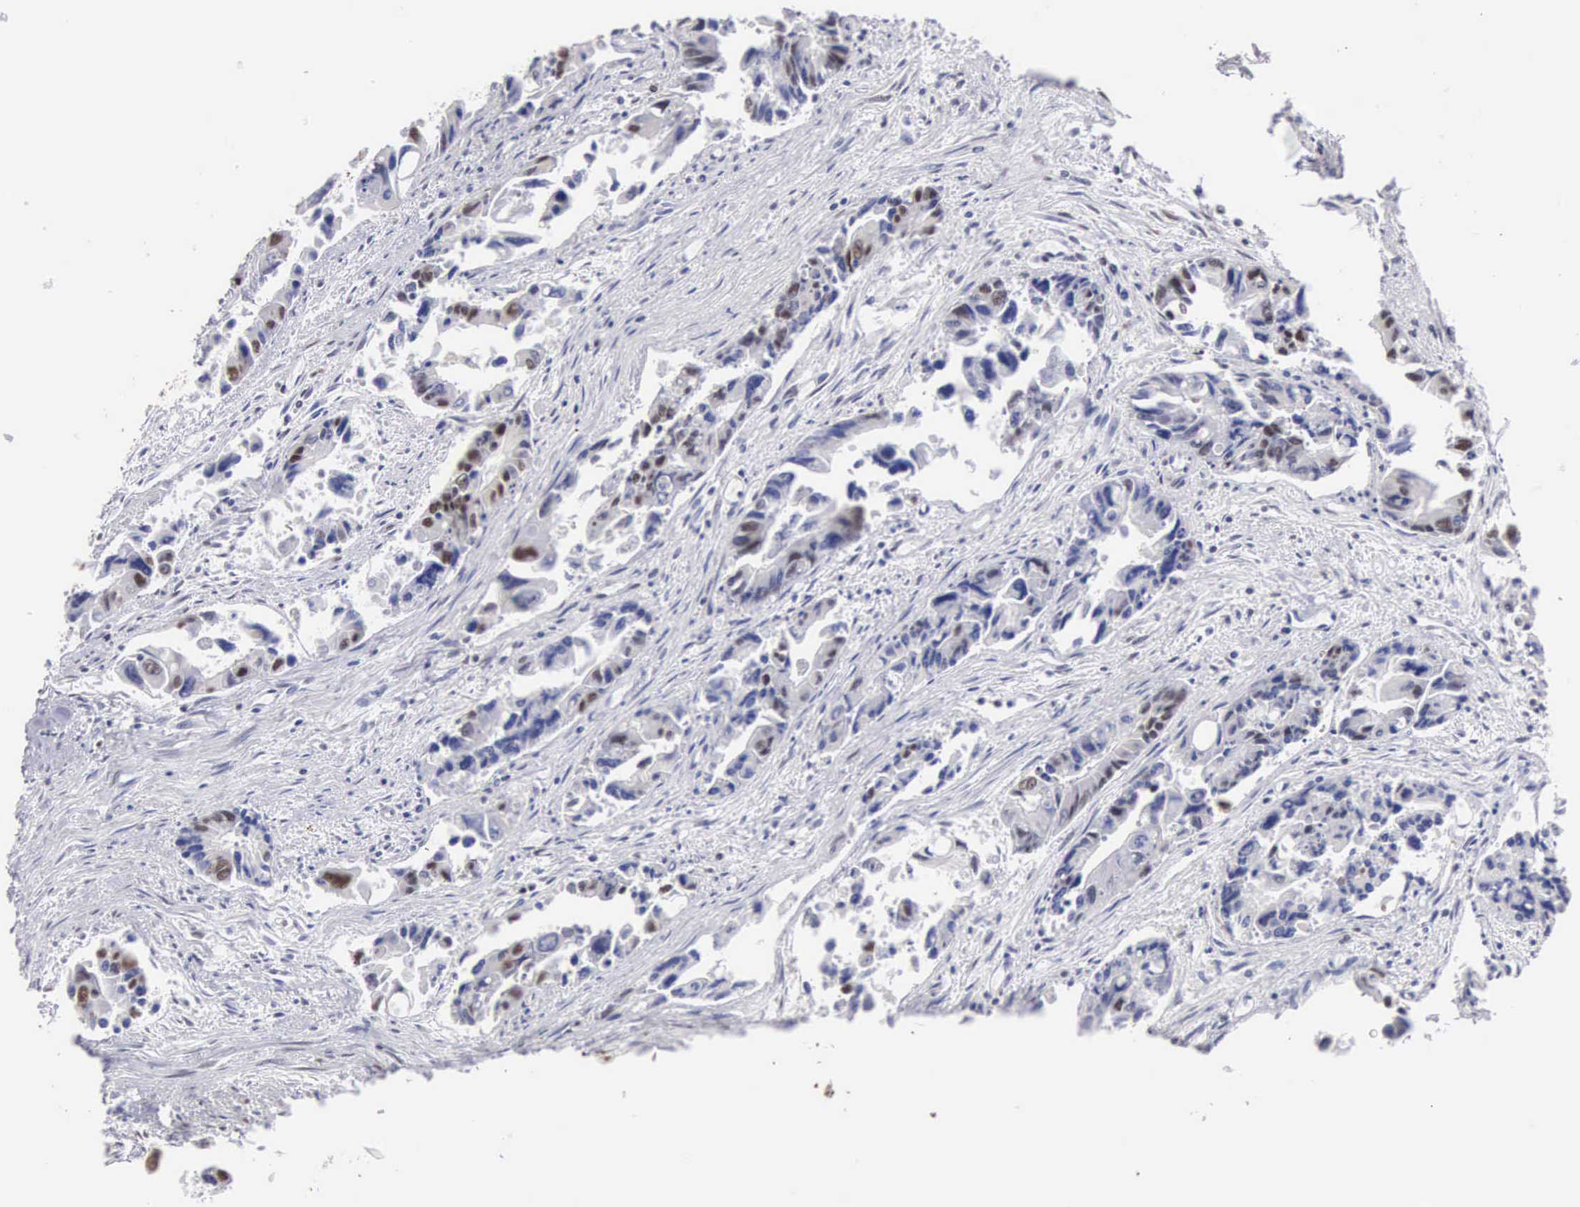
{"staining": {"intensity": "strong", "quantity": "25%-75%", "location": "nuclear"}, "tissue": "colorectal cancer", "cell_type": "Tumor cells", "image_type": "cancer", "snomed": [{"axis": "morphology", "description": "Adenocarcinoma, NOS"}, {"axis": "topography", "description": "Rectum"}], "caption": "Immunohistochemical staining of human adenocarcinoma (colorectal) exhibits high levels of strong nuclear protein staining in approximately 25%-75% of tumor cells.", "gene": "CSTF2", "patient": {"sex": "male", "age": 76}}